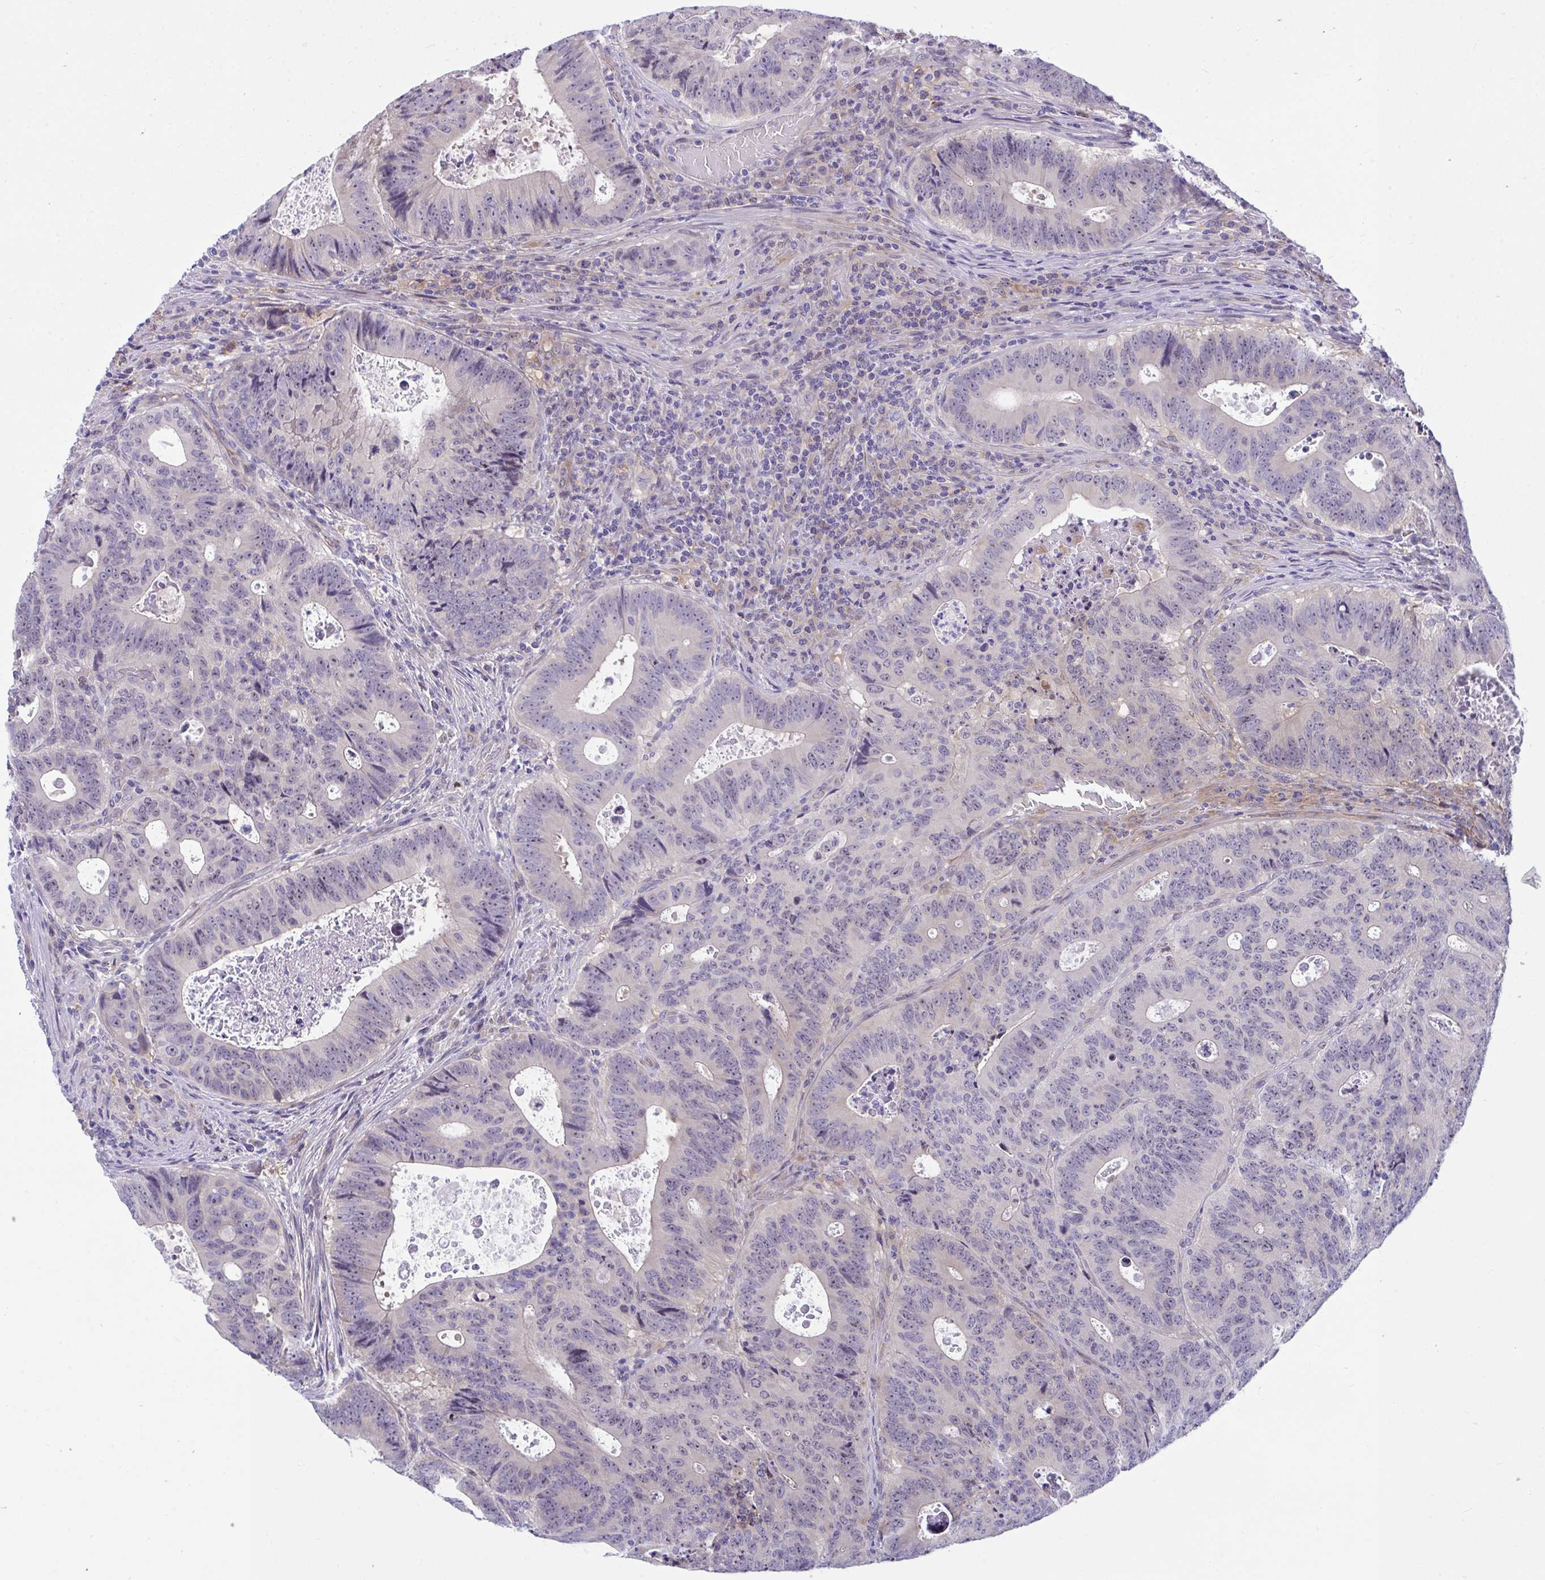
{"staining": {"intensity": "weak", "quantity": "<25%", "location": "nuclear"}, "tissue": "colorectal cancer", "cell_type": "Tumor cells", "image_type": "cancer", "snomed": [{"axis": "morphology", "description": "Adenocarcinoma, NOS"}, {"axis": "topography", "description": "Colon"}], "caption": "Tumor cells are negative for protein expression in human colorectal adenocarcinoma.", "gene": "CENPQ", "patient": {"sex": "male", "age": 62}}